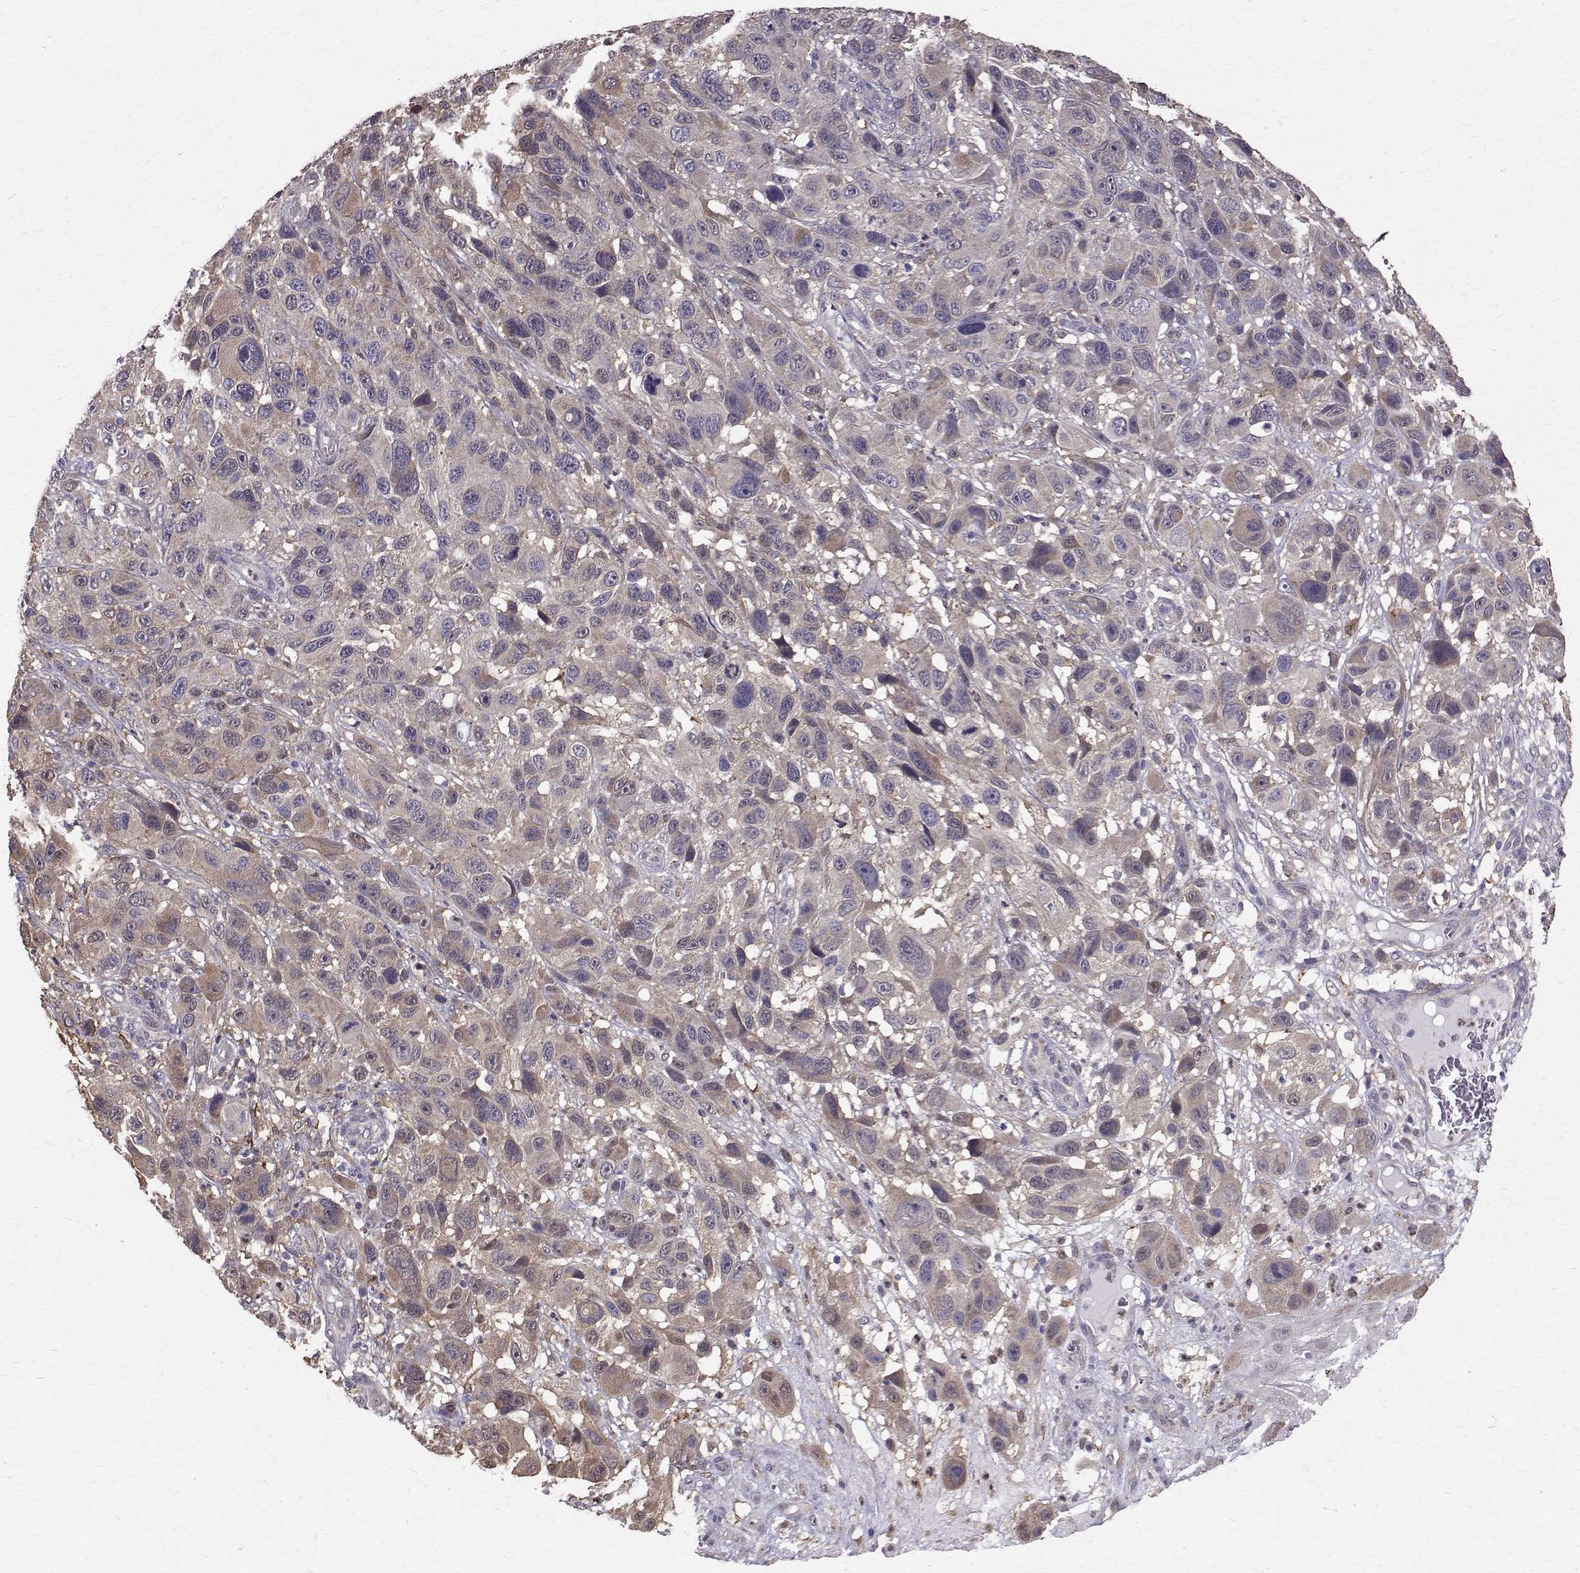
{"staining": {"intensity": "negative", "quantity": "none", "location": "none"}, "tissue": "melanoma", "cell_type": "Tumor cells", "image_type": "cancer", "snomed": [{"axis": "morphology", "description": "Malignant melanoma, NOS"}, {"axis": "topography", "description": "Skin"}], "caption": "Image shows no significant protein positivity in tumor cells of malignant melanoma. (DAB (3,3'-diaminobenzidine) IHC, high magnification).", "gene": "CCDC89", "patient": {"sex": "male", "age": 53}}